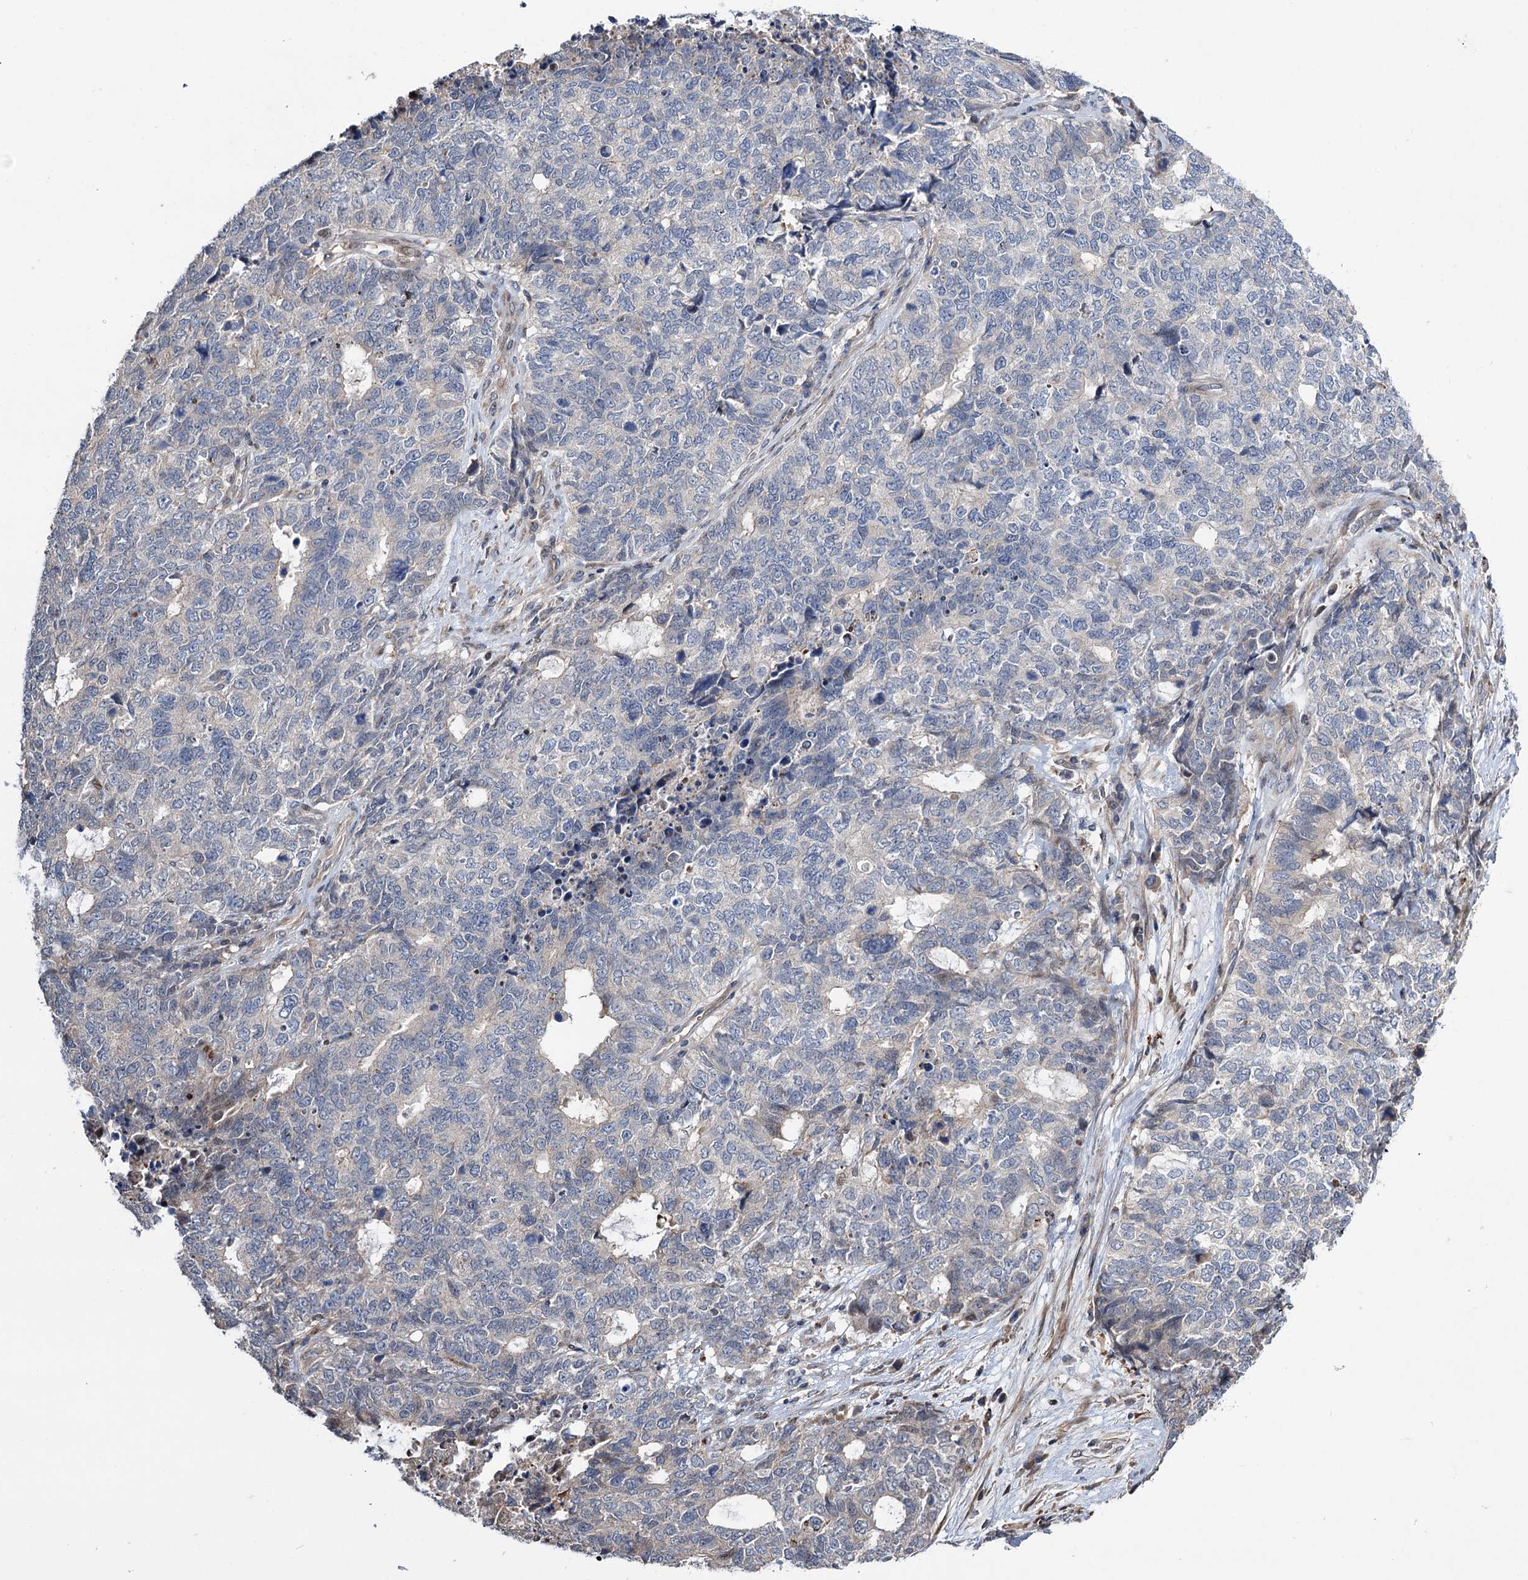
{"staining": {"intensity": "negative", "quantity": "none", "location": "none"}, "tissue": "cervical cancer", "cell_type": "Tumor cells", "image_type": "cancer", "snomed": [{"axis": "morphology", "description": "Squamous cell carcinoma, NOS"}, {"axis": "topography", "description": "Cervix"}], "caption": "High magnification brightfield microscopy of cervical cancer stained with DAB (brown) and counterstained with hematoxylin (blue): tumor cells show no significant positivity. Nuclei are stained in blue.", "gene": "UBR1", "patient": {"sex": "female", "age": 63}}